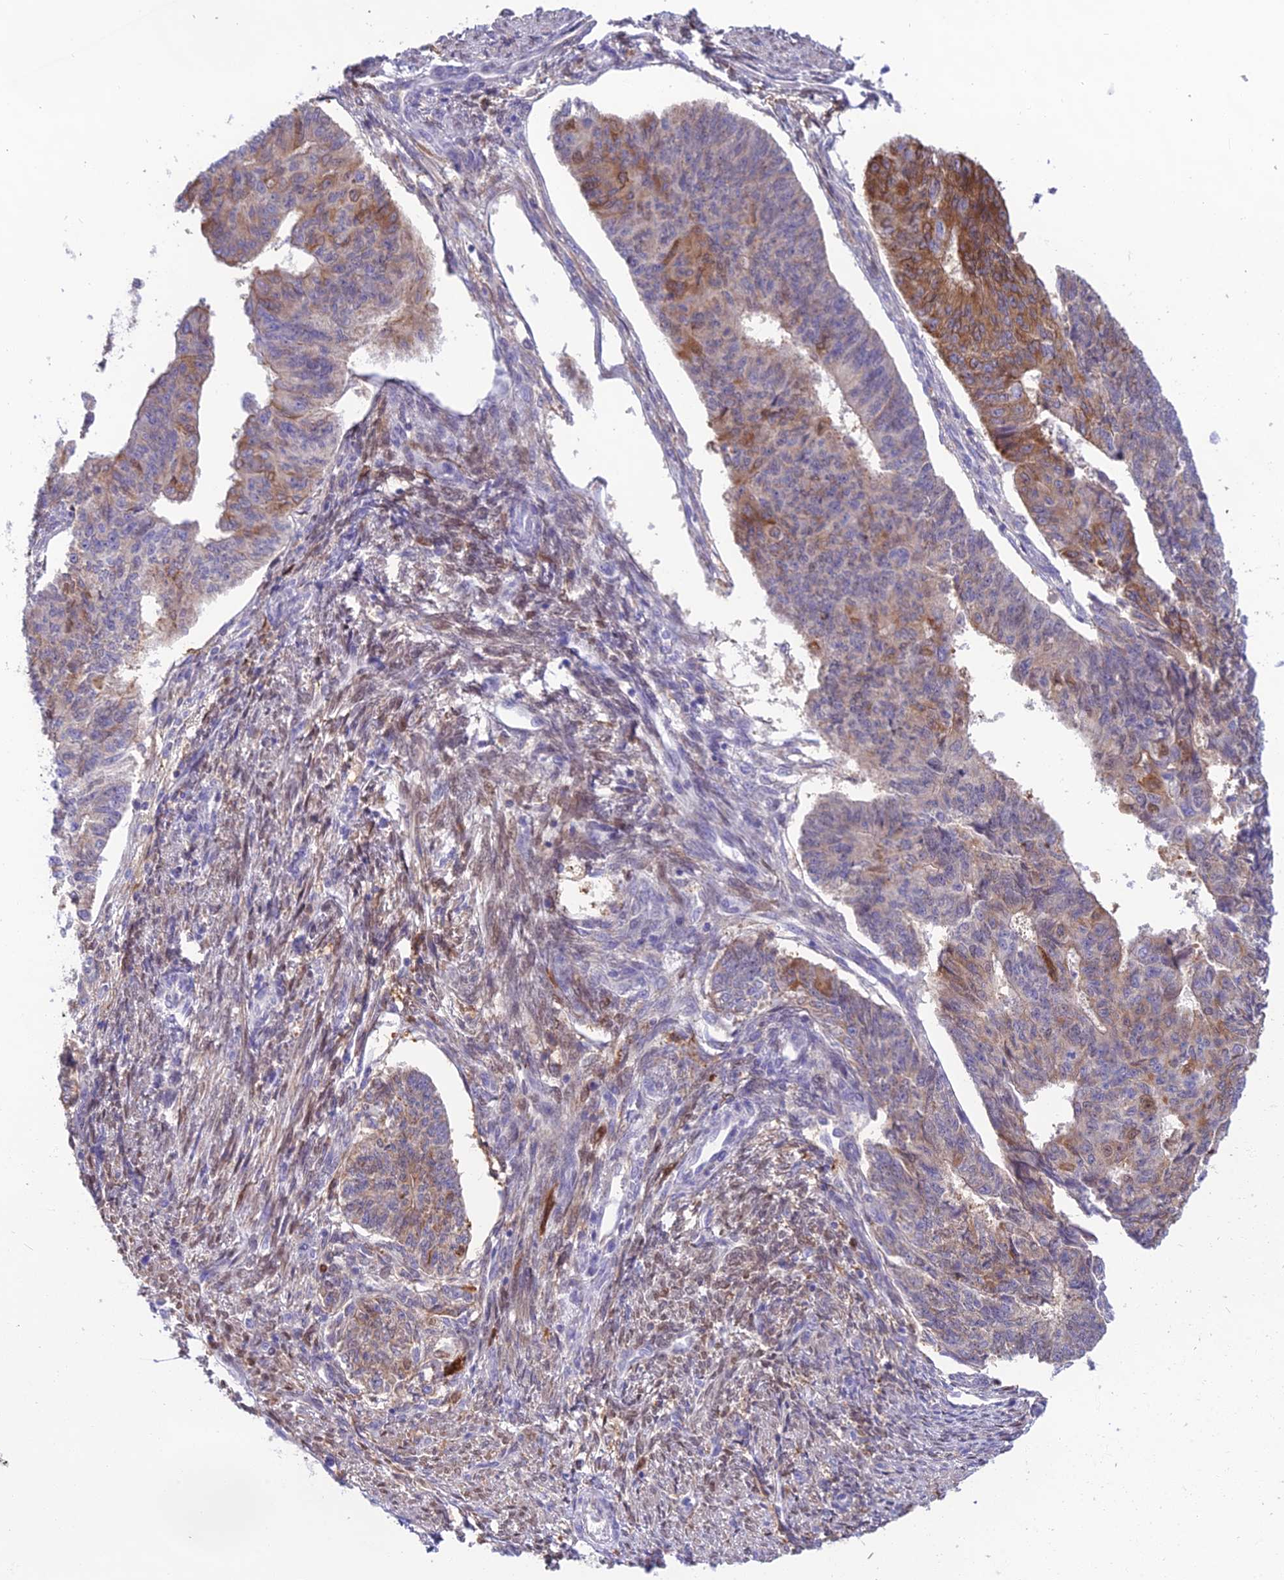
{"staining": {"intensity": "moderate", "quantity": "<25%", "location": "cytoplasmic/membranous"}, "tissue": "endometrial cancer", "cell_type": "Tumor cells", "image_type": "cancer", "snomed": [{"axis": "morphology", "description": "Adenocarcinoma, NOS"}, {"axis": "topography", "description": "Endometrium"}], "caption": "A low amount of moderate cytoplasmic/membranous positivity is appreciated in approximately <25% of tumor cells in endometrial cancer (adenocarcinoma) tissue.", "gene": "MB21D2", "patient": {"sex": "female", "age": 32}}